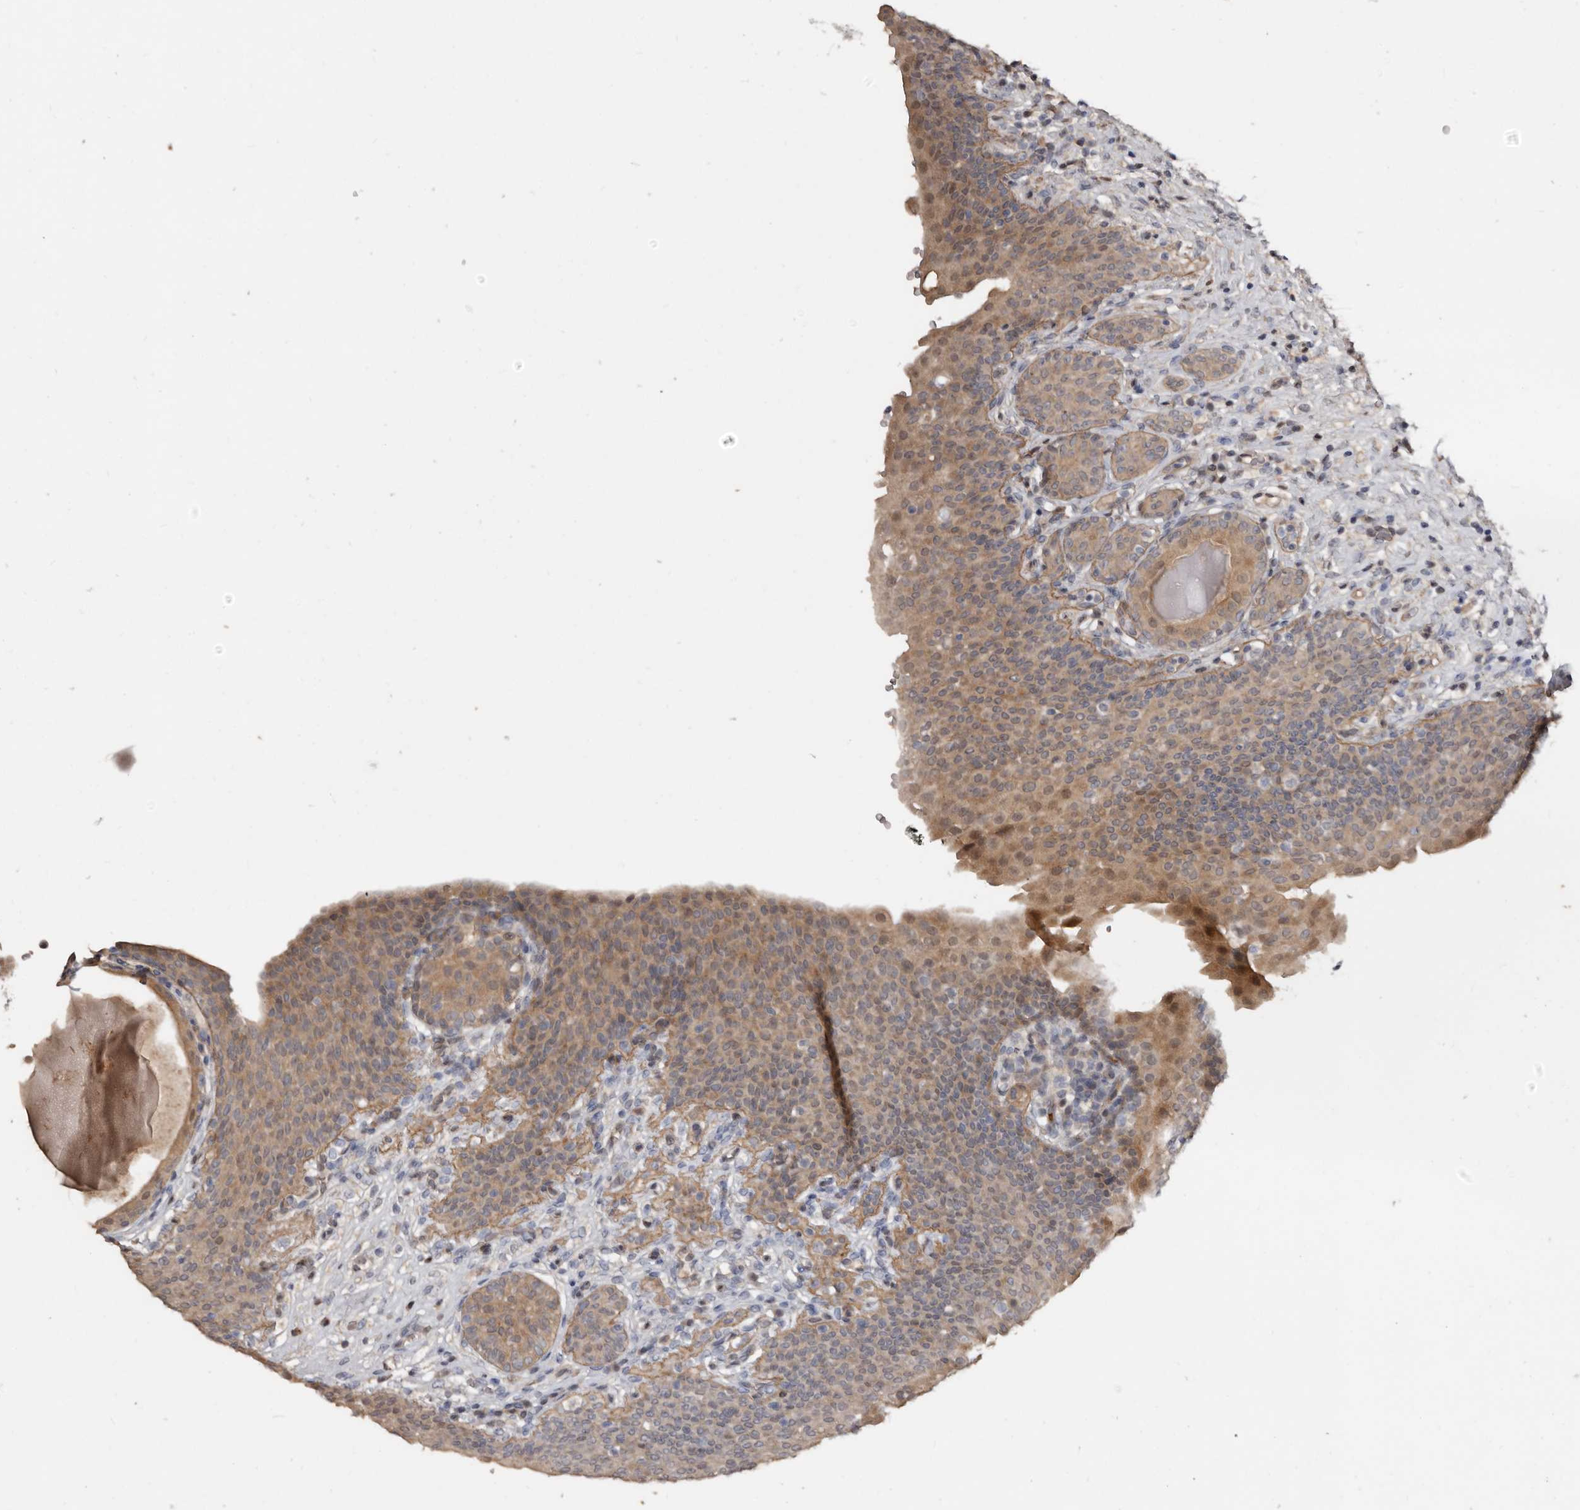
{"staining": {"intensity": "weak", "quantity": "25%-75%", "location": "cytoplasmic/membranous"}, "tissue": "urinary bladder", "cell_type": "Urothelial cells", "image_type": "normal", "snomed": [{"axis": "morphology", "description": "Normal tissue, NOS"}, {"axis": "topography", "description": "Urinary bladder"}], "caption": "Protein expression analysis of benign urinary bladder reveals weak cytoplasmic/membranous expression in approximately 25%-75% of urothelial cells.", "gene": "RBKS", "patient": {"sex": "male", "age": 83}}